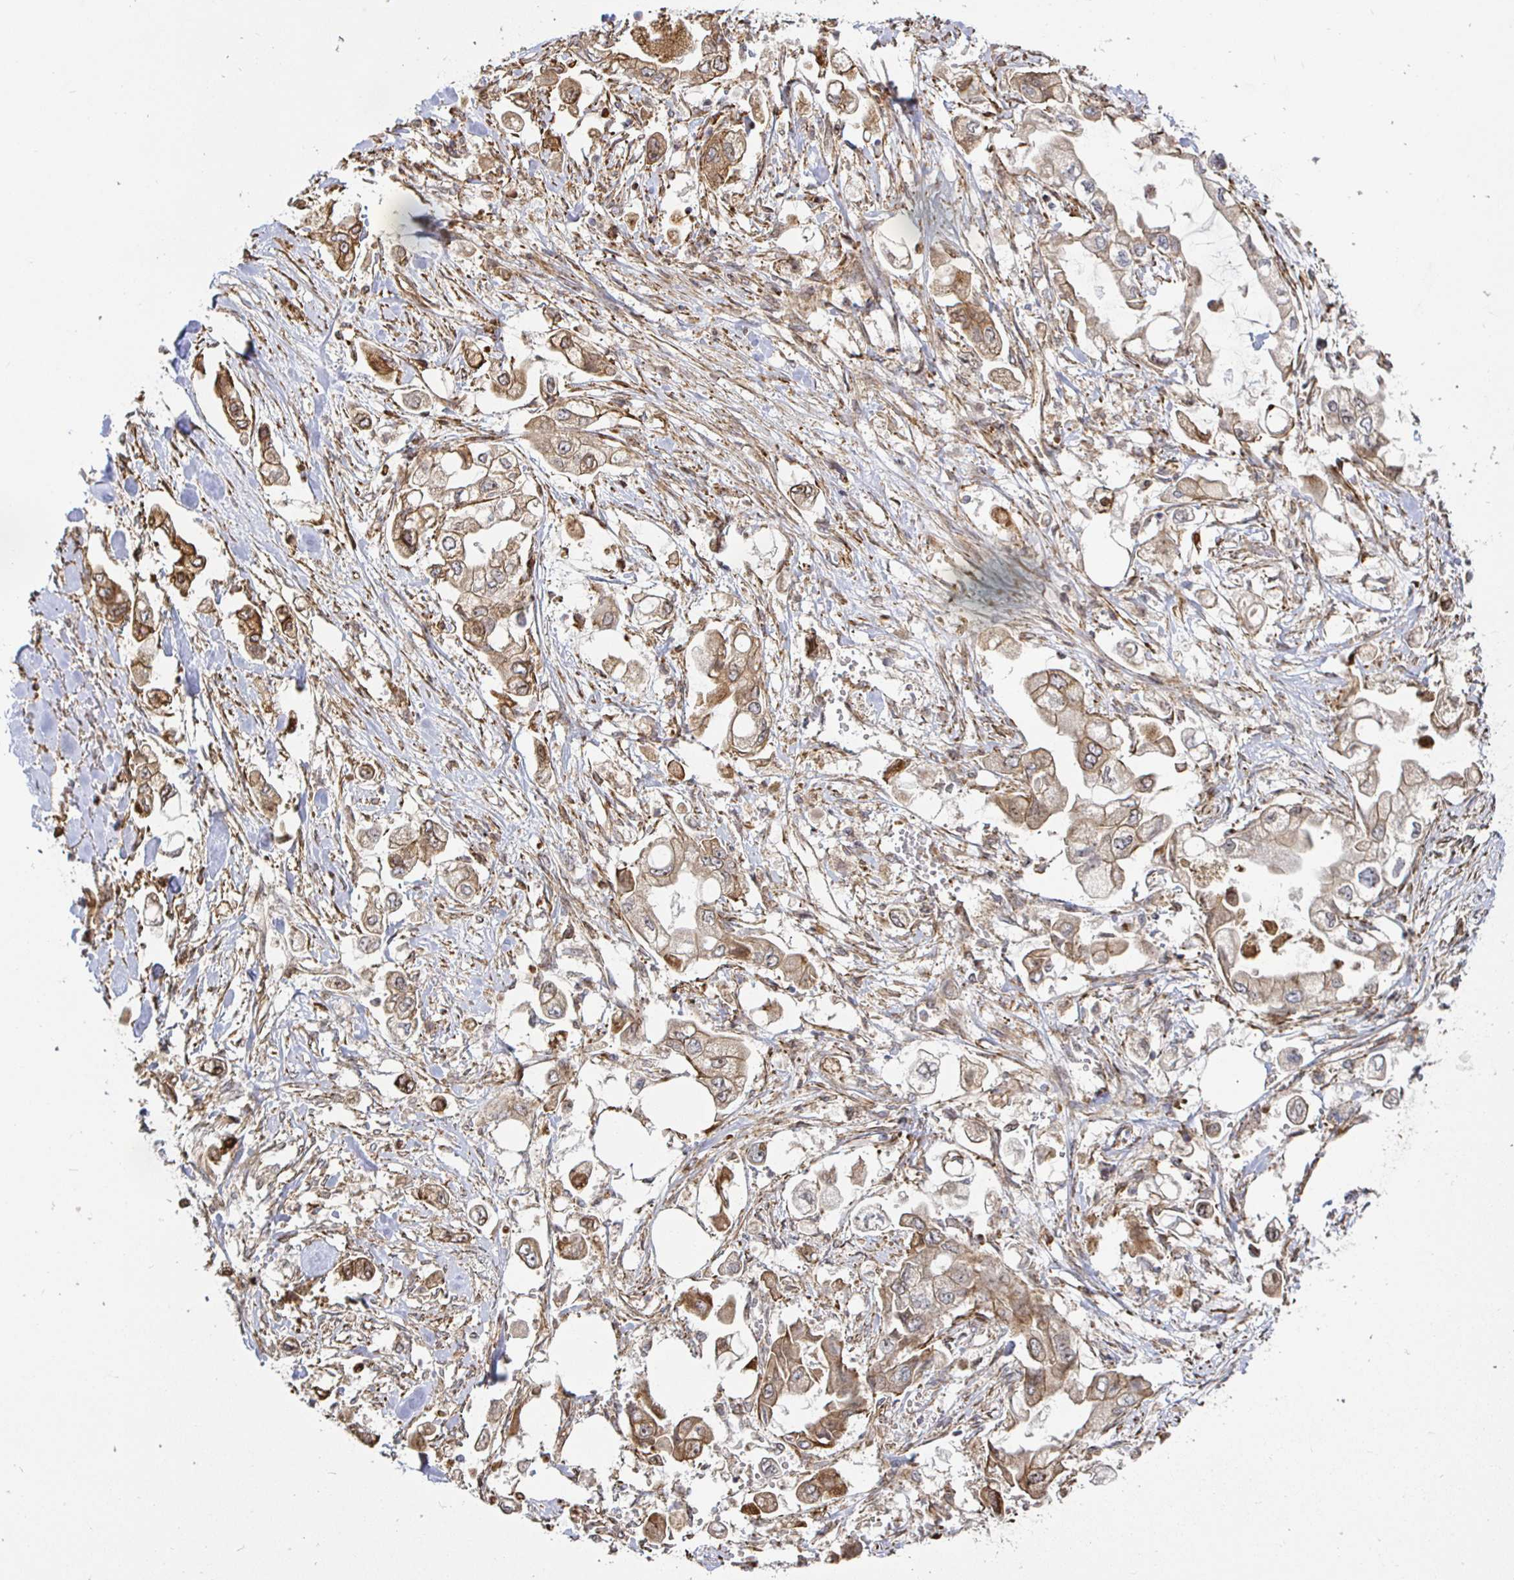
{"staining": {"intensity": "moderate", "quantity": ">75%", "location": "cytoplasmic/membranous"}, "tissue": "stomach cancer", "cell_type": "Tumor cells", "image_type": "cancer", "snomed": [{"axis": "morphology", "description": "Adenocarcinoma, NOS"}, {"axis": "topography", "description": "Stomach"}], "caption": "A photomicrograph of human adenocarcinoma (stomach) stained for a protein shows moderate cytoplasmic/membranous brown staining in tumor cells.", "gene": "STRAP", "patient": {"sex": "male", "age": 62}}